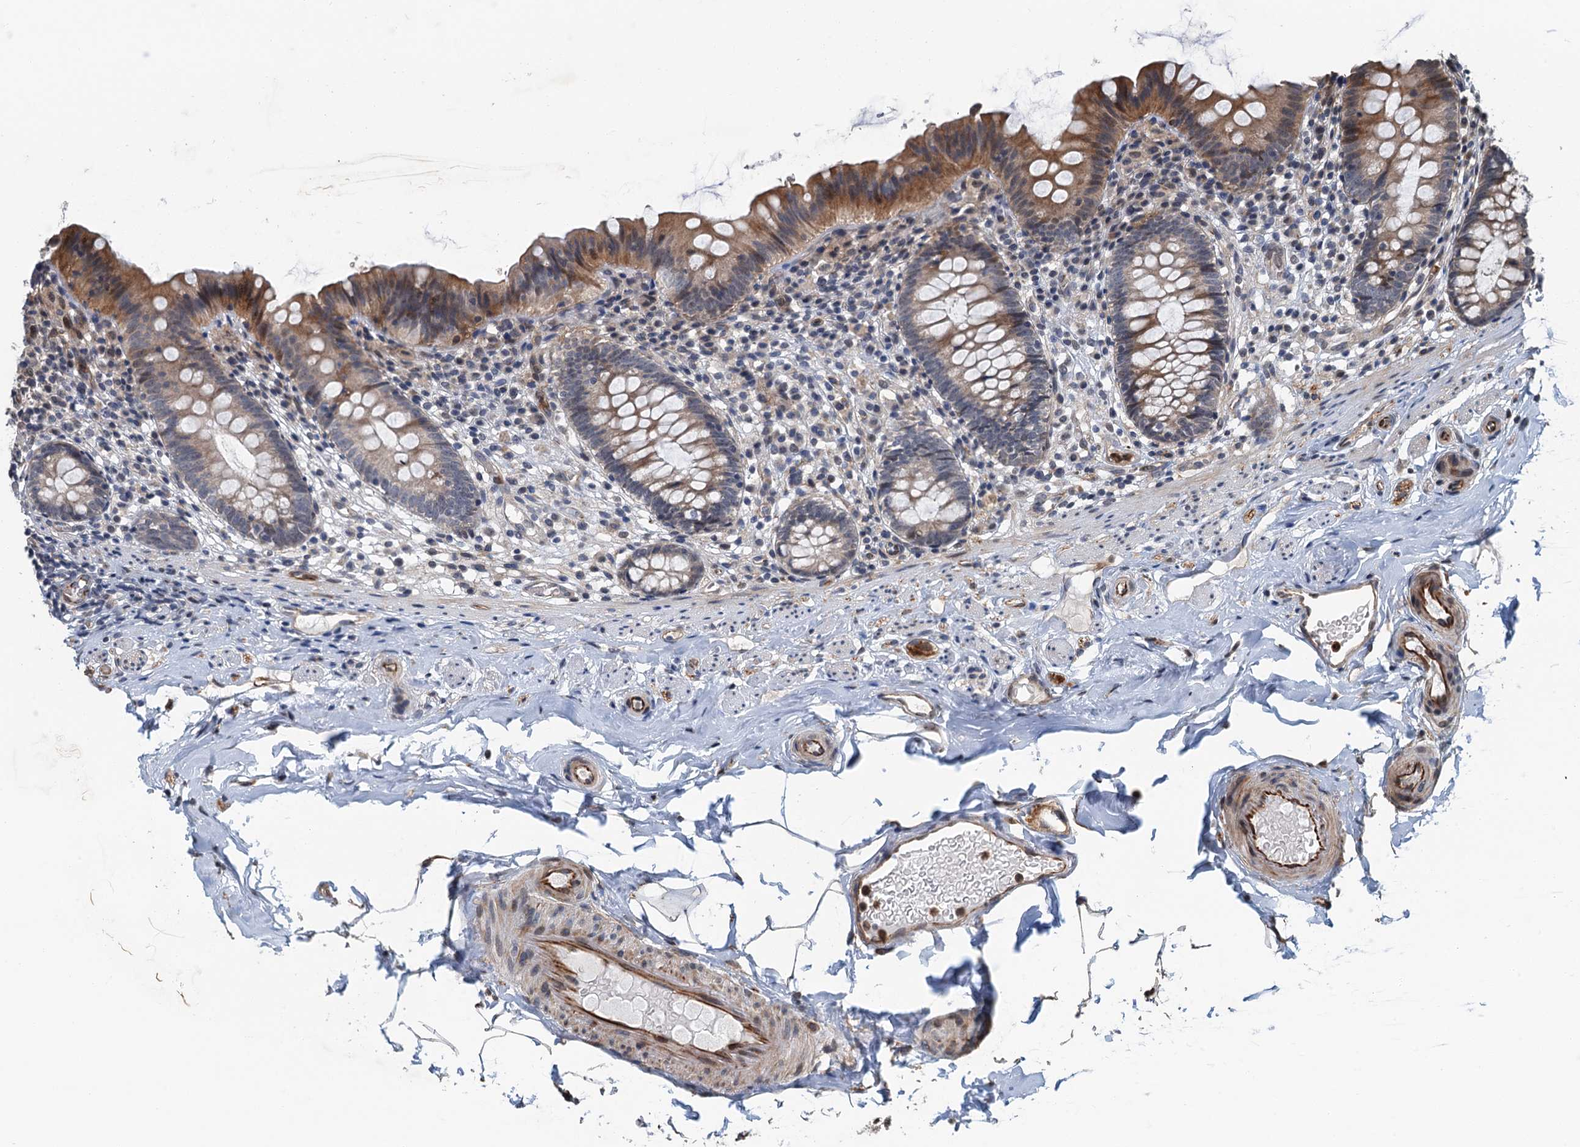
{"staining": {"intensity": "moderate", "quantity": "<25%", "location": "cytoplasmic/membranous"}, "tissue": "appendix", "cell_type": "Glandular cells", "image_type": "normal", "snomed": [{"axis": "morphology", "description": "Normal tissue, NOS"}, {"axis": "topography", "description": "Appendix"}], "caption": "Immunohistochemical staining of unremarkable human appendix demonstrates moderate cytoplasmic/membranous protein staining in about <25% of glandular cells.", "gene": "WHAMM", "patient": {"sex": "male", "age": 55}}